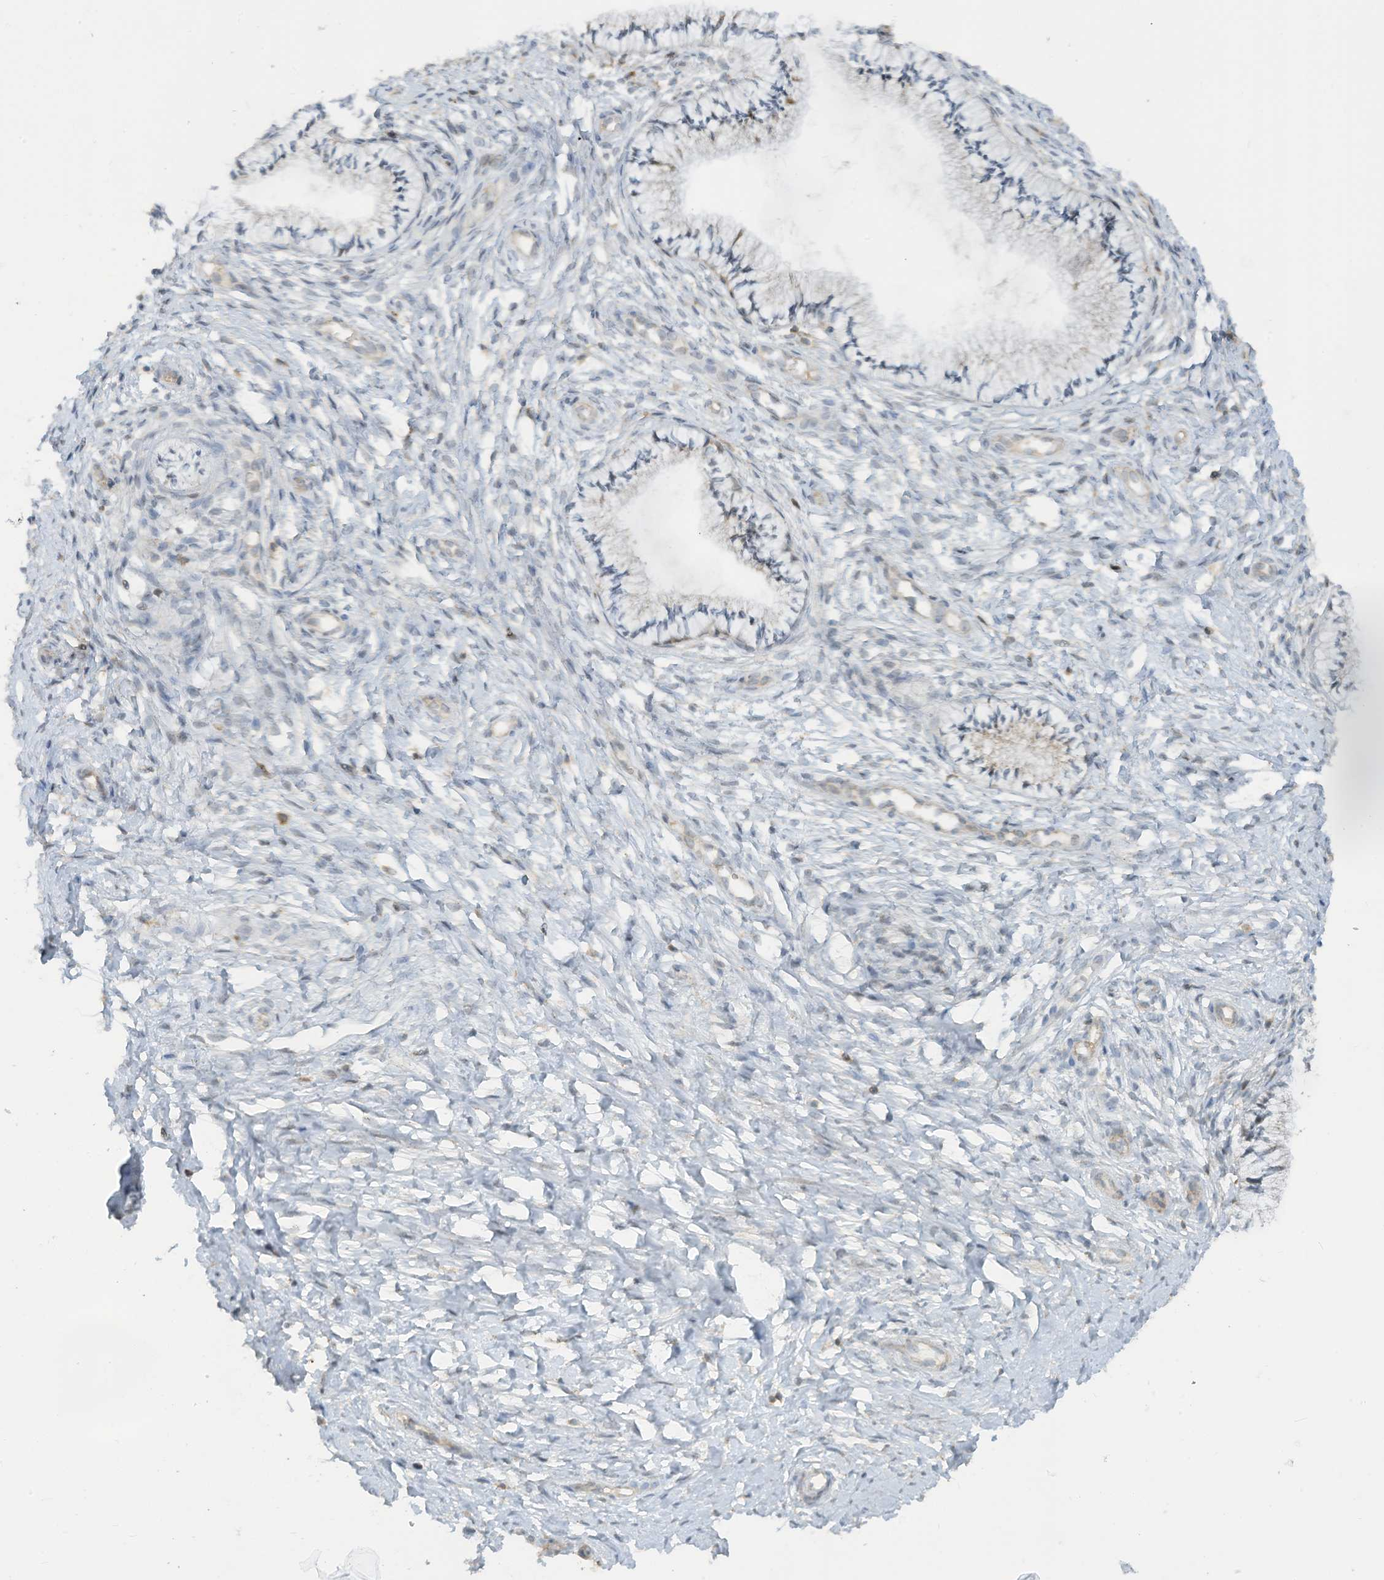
{"staining": {"intensity": "weak", "quantity": "25%-75%", "location": "cytoplasmic/membranous"}, "tissue": "cervix", "cell_type": "Glandular cells", "image_type": "normal", "snomed": [{"axis": "morphology", "description": "Normal tissue, NOS"}, {"axis": "topography", "description": "Cervix"}], "caption": "Immunohistochemistry histopathology image of benign cervix: cervix stained using immunohistochemistry displays low levels of weak protein expression localized specifically in the cytoplasmic/membranous of glandular cells, appearing as a cytoplasmic/membranous brown color.", "gene": "PARVG", "patient": {"sex": "female", "age": 36}}